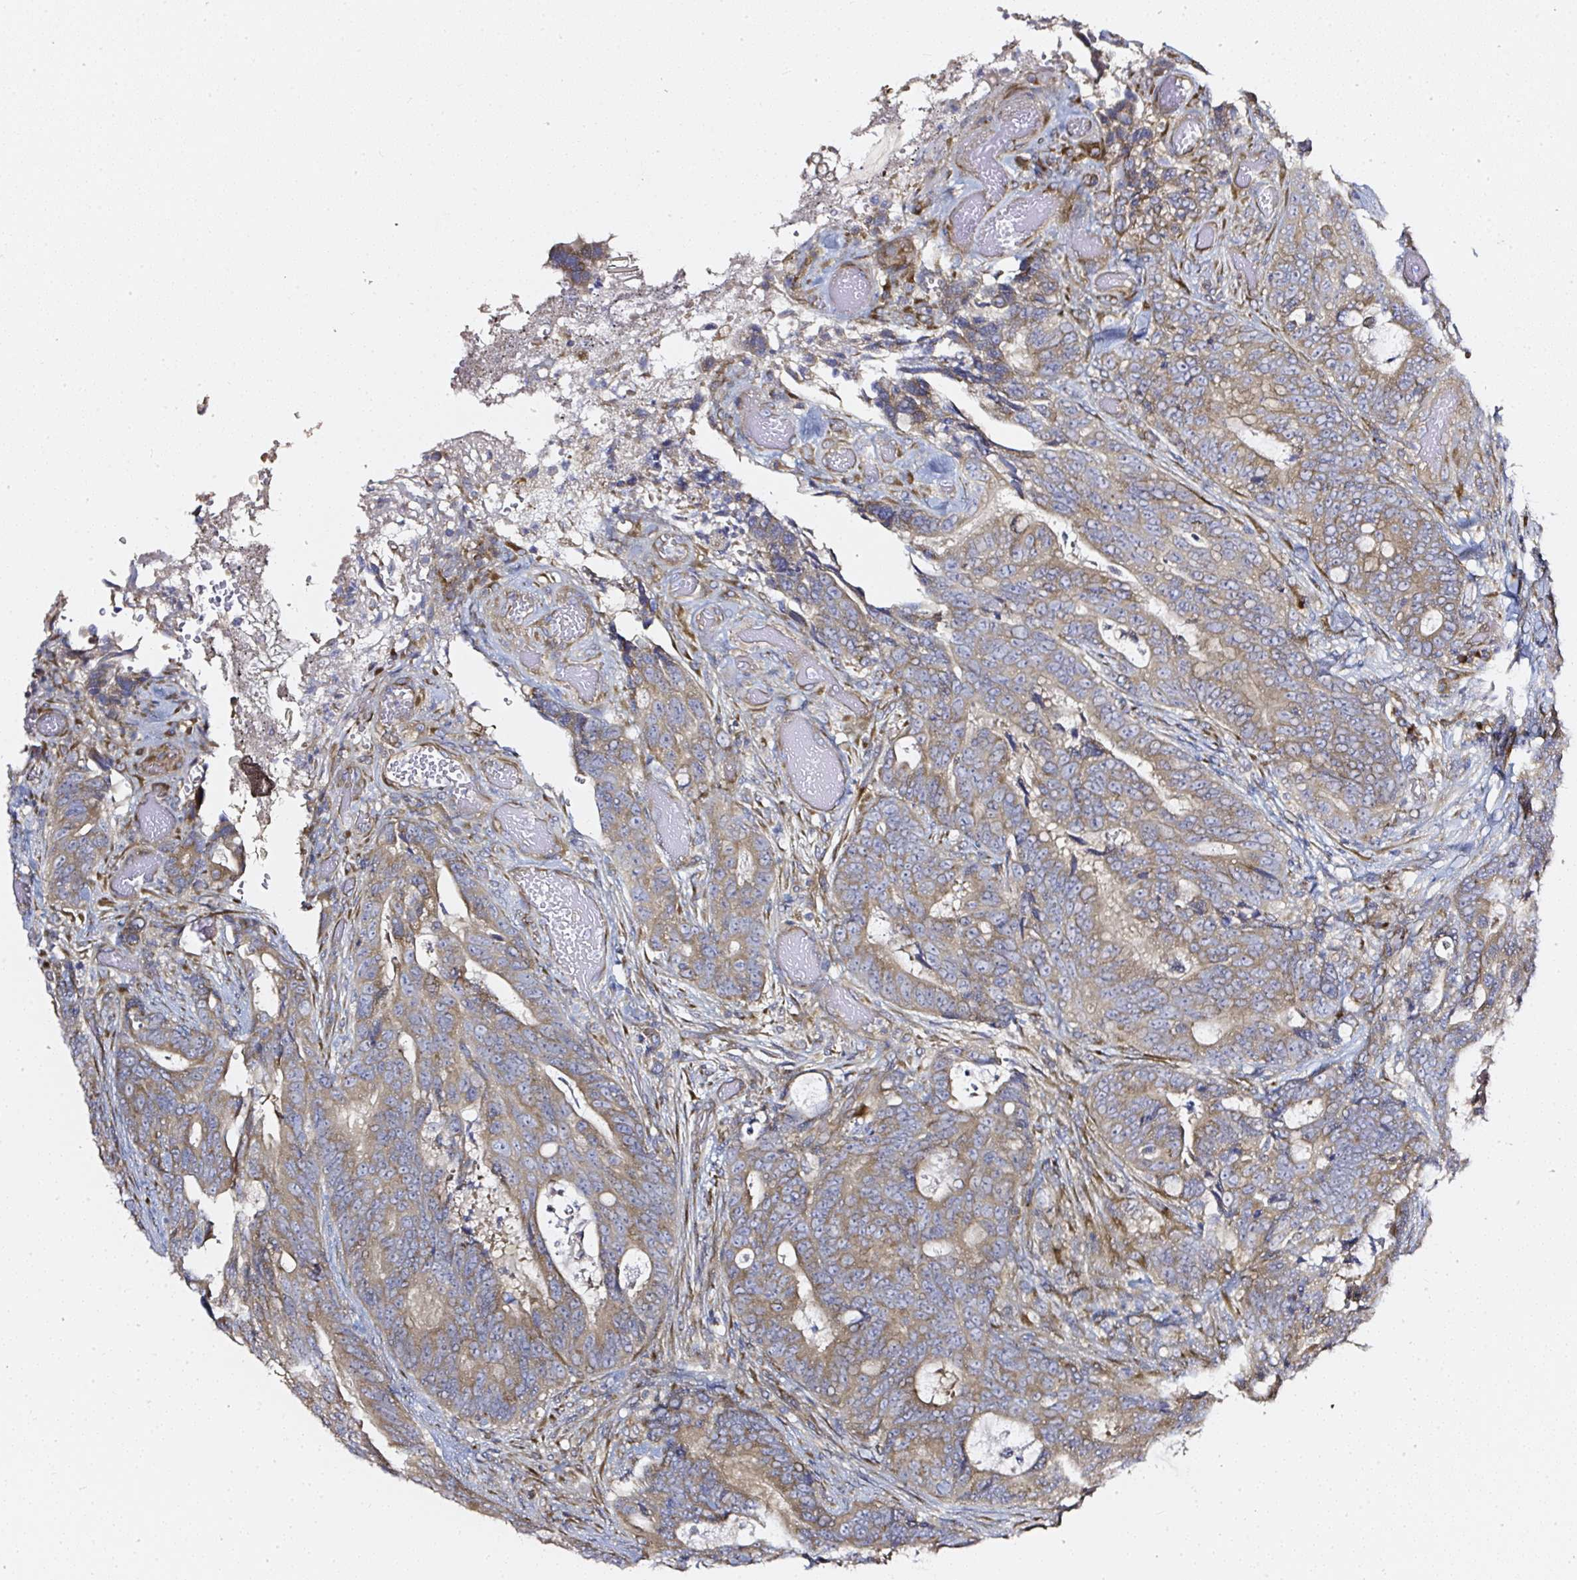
{"staining": {"intensity": "moderate", "quantity": ">75%", "location": "cytoplasmic/membranous"}, "tissue": "colorectal cancer", "cell_type": "Tumor cells", "image_type": "cancer", "snomed": [{"axis": "morphology", "description": "Adenocarcinoma, NOS"}, {"axis": "topography", "description": "Colon"}], "caption": "Brown immunohistochemical staining in human colorectal adenocarcinoma exhibits moderate cytoplasmic/membranous staining in approximately >75% of tumor cells.", "gene": "MLX", "patient": {"sex": "female", "age": 82}}